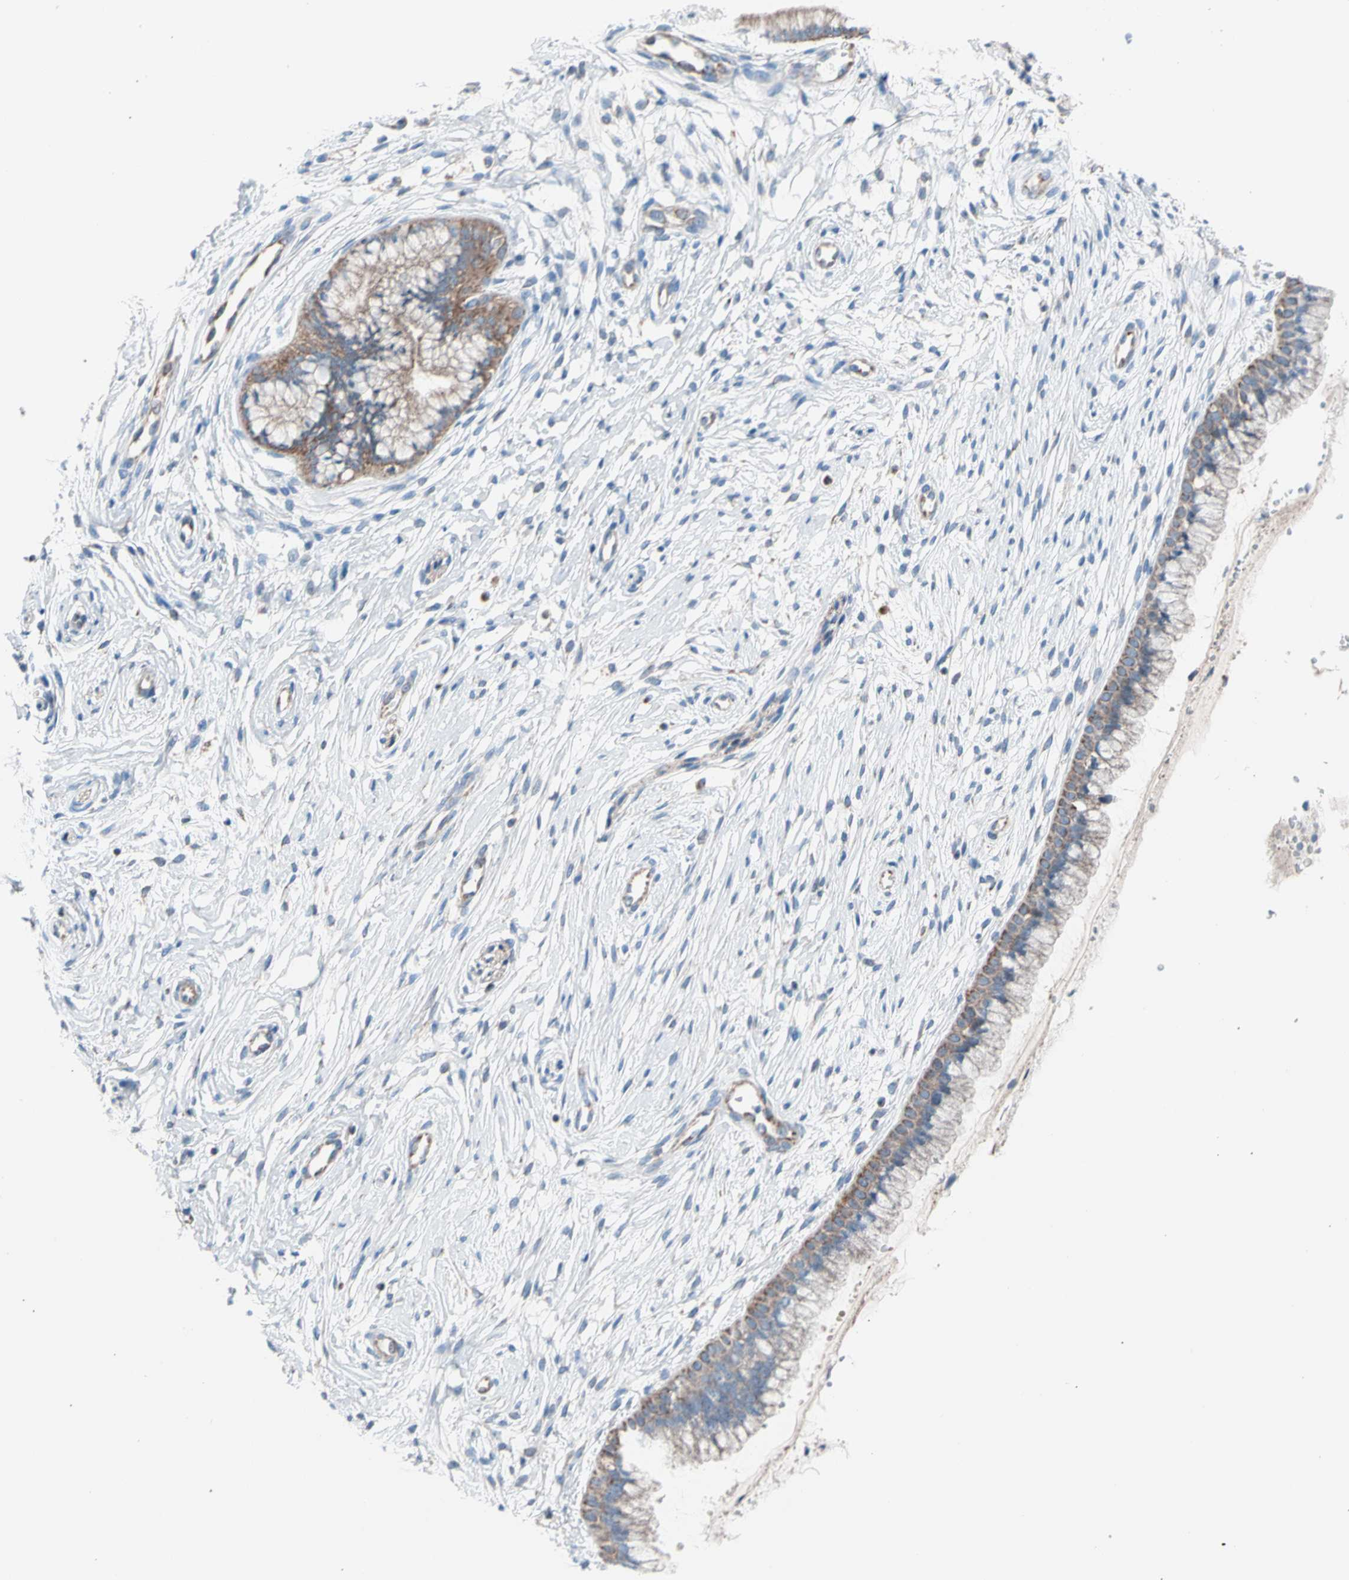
{"staining": {"intensity": "moderate", "quantity": "25%-75%", "location": "cytoplasmic/membranous"}, "tissue": "cervix", "cell_type": "Glandular cells", "image_type": "normal", "snomed": [{"axis": "morphology", "description": "Normal tissue, NOS"}, {"axis": "topography", "description": "Cervix"}], "caption": "A photomicrograph of cervix stained for a protein exhibits moderate cytoplasmic/membranous brown staining in glandular cells. (DAB IHC, brown staining for protein, blue staining for nuclei).", "gene": "HK1", "patient": {"sex": "female", "age": 39}}